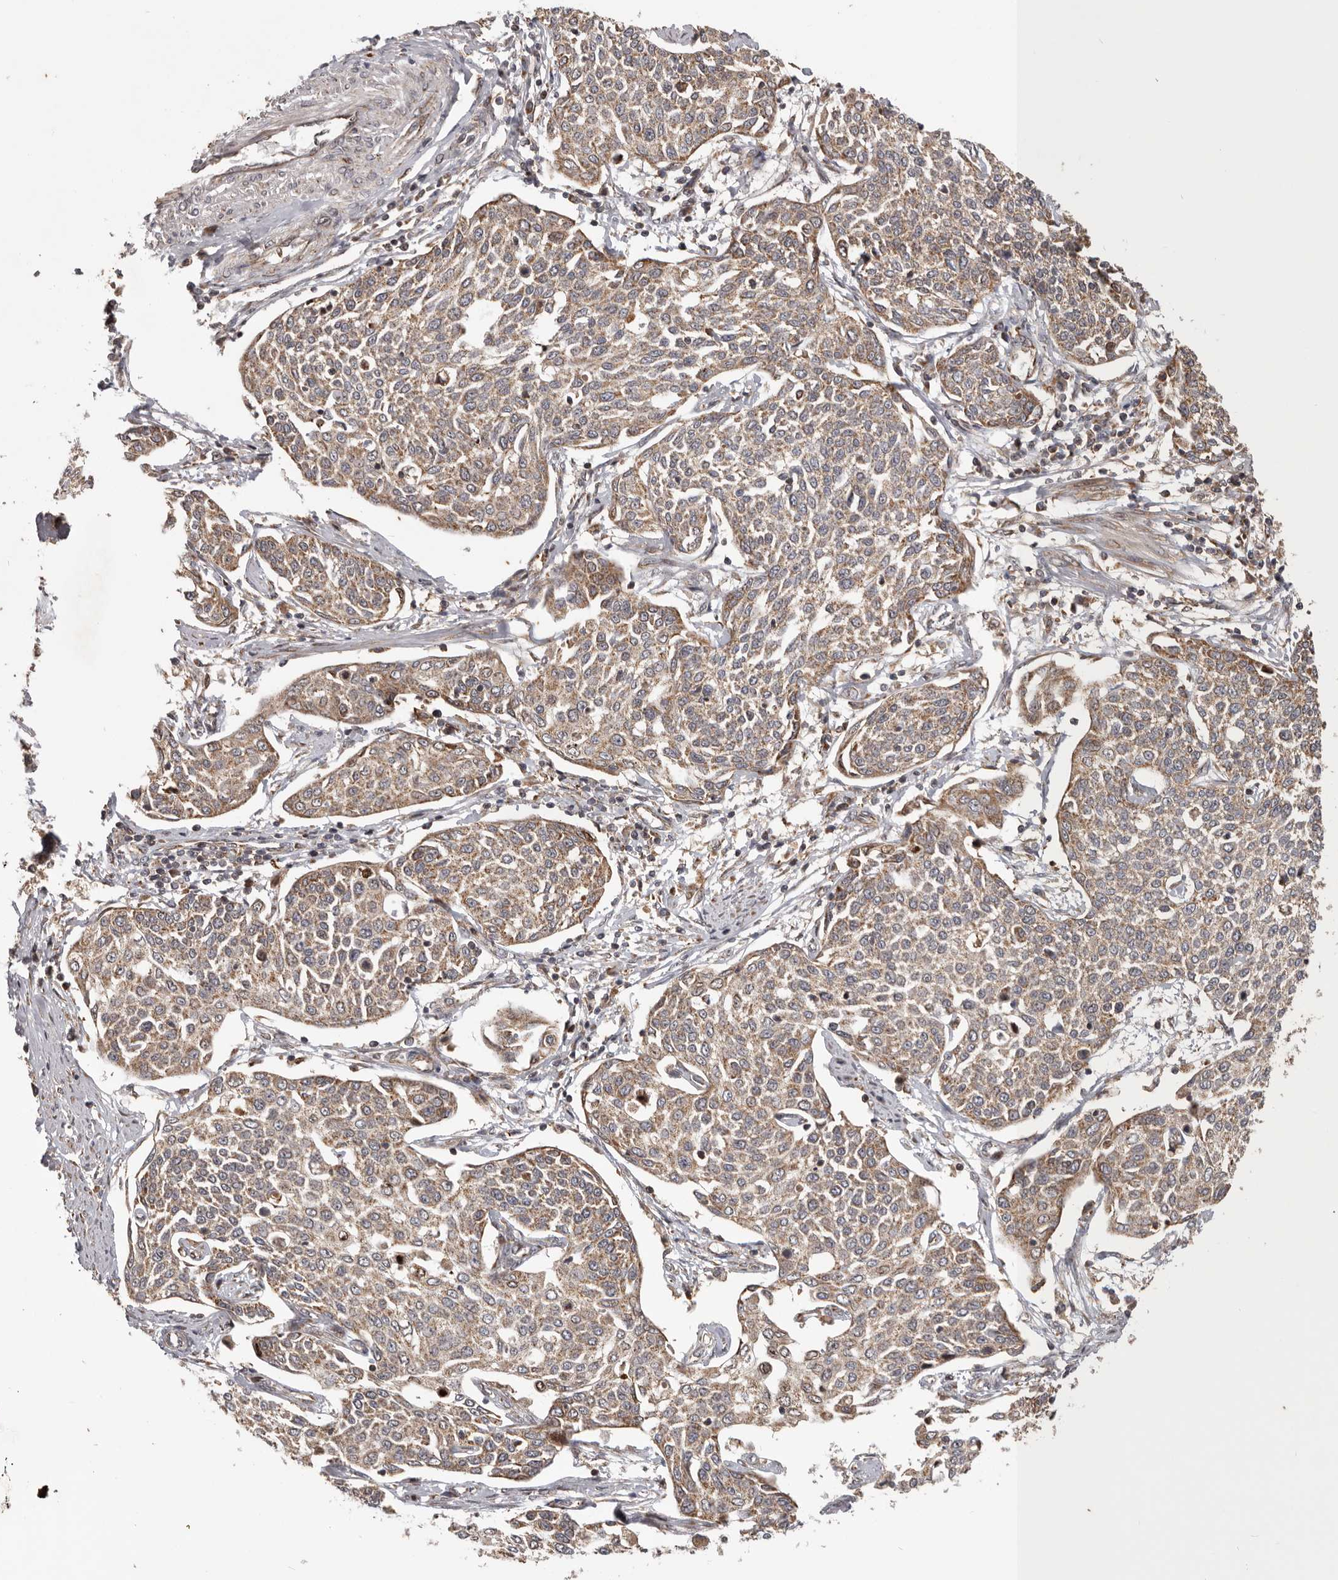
{"staining": {"intensity": "moderate", "quantity": ">75%", "location": "cytoplasmic/membranous"}, "tissue": "cervical cancer", "cell_type": "Tumor cells", "image_type": "cancer", "snomed": [{"axis": "morphology", "description": "Squamous cell carcinoma, NOS"}, {"axis": "topography", "description": "Cervix"}], "caption": "Tumor cells display moderate cytoplasmic/membranous staining in approximately >75% of cells in squamous cell carcinoma (cervical).", "gene": "MRPS10", "patient": {"sex": "female", "age": 34}}